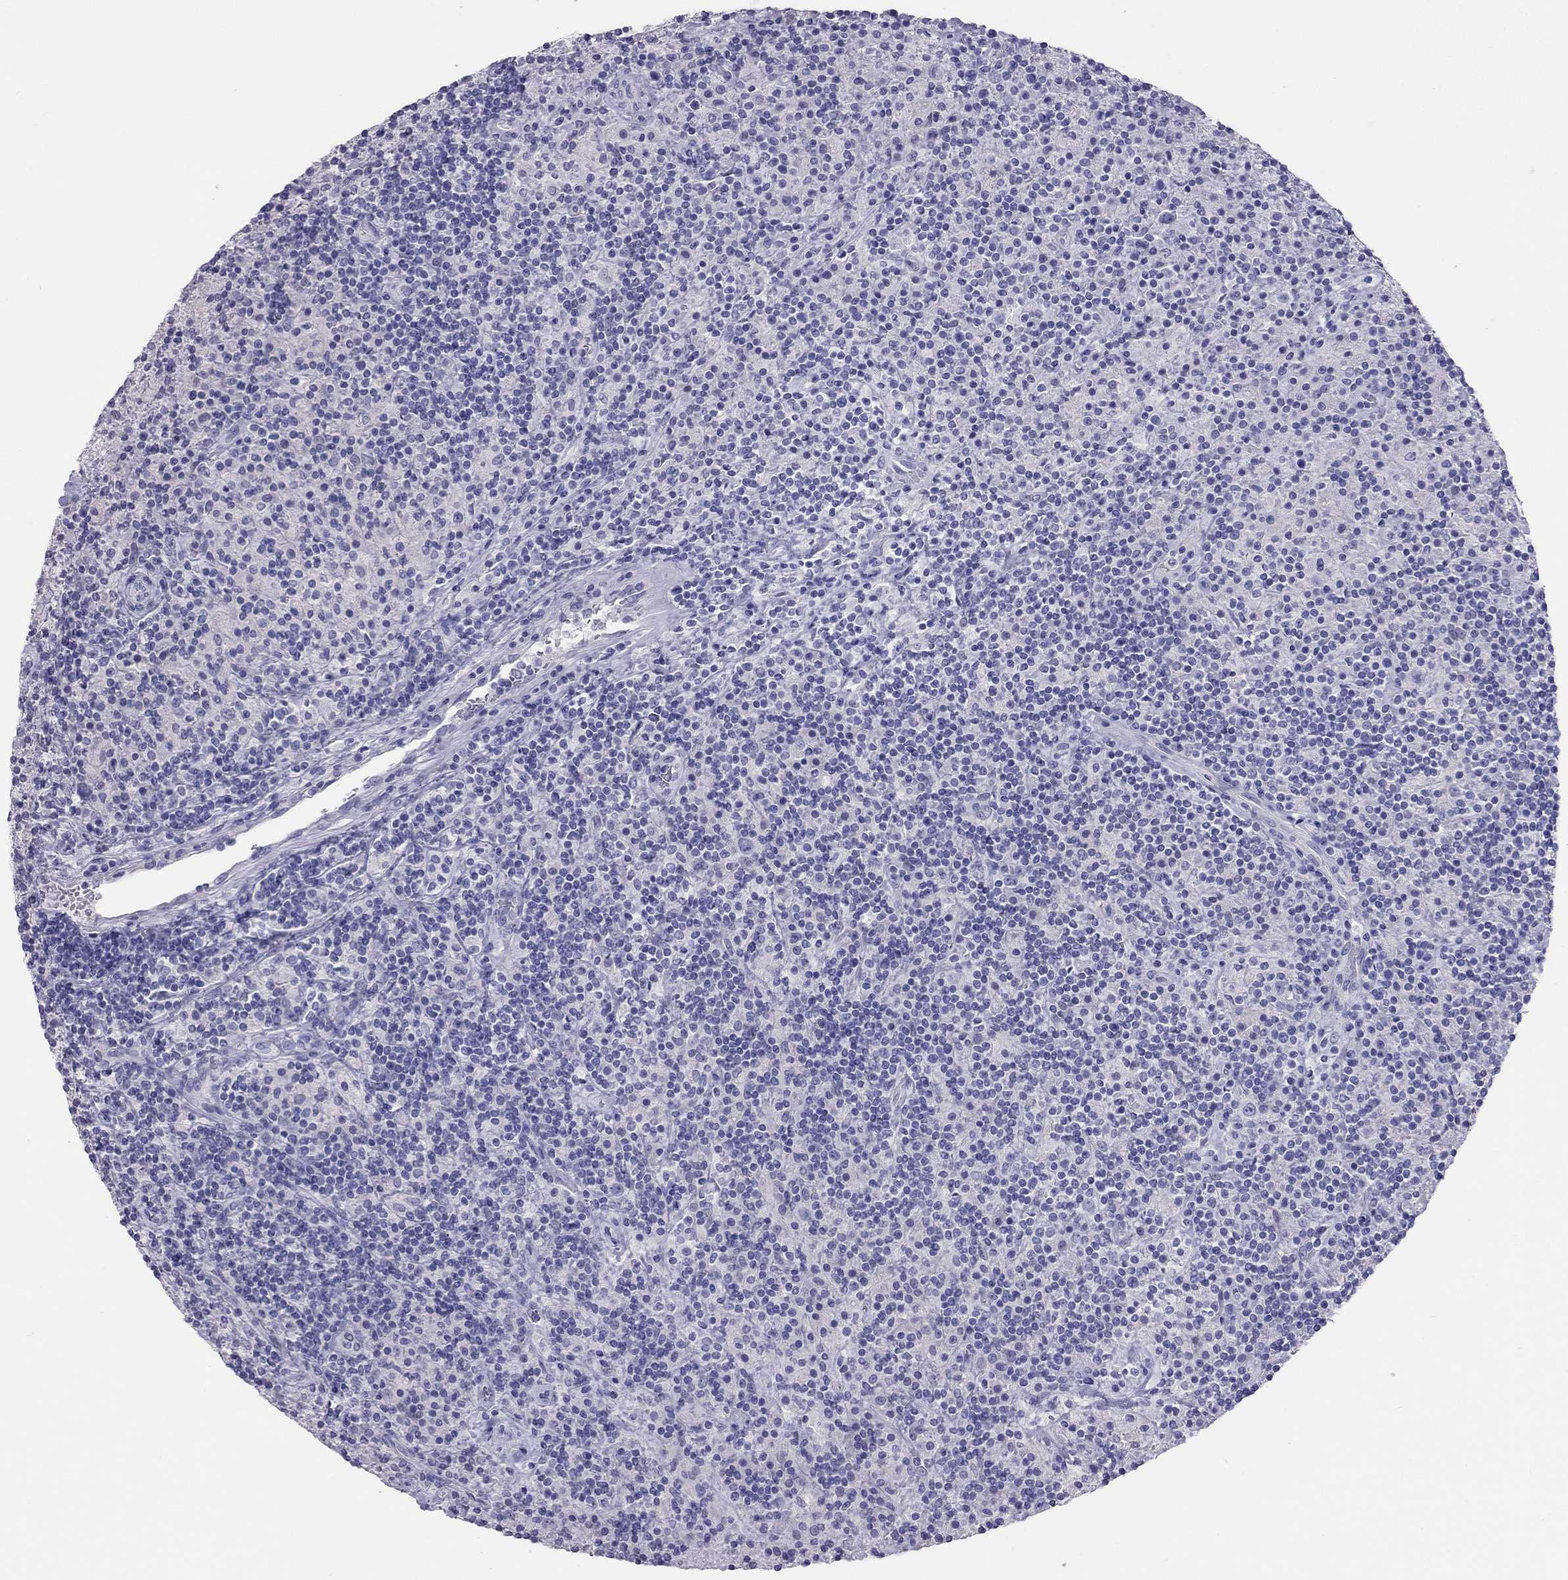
{"staining": {"intensity": "negative", "quantity": "none", "location": "none"}, "tissue": "lymphoma", "cell_type": "Tumor cells", "image_type": "cancer", "snomed": [{"axis": "morphology", "description": "Hodgkin's disease, NOS"}, {"axis": "topography", "description": "Lymph node"}], "caption": "The immunohistochemistry micrograph has no significant expression in tumor cells of lymphoma tissue. (Brightfield microscopy of DAB (3,3'-diaminobenzidine) immunohistochemistry (IHC) at high magnification).", "gene": "KLRG1", "patient": {"sex": "male", "age": 70}}